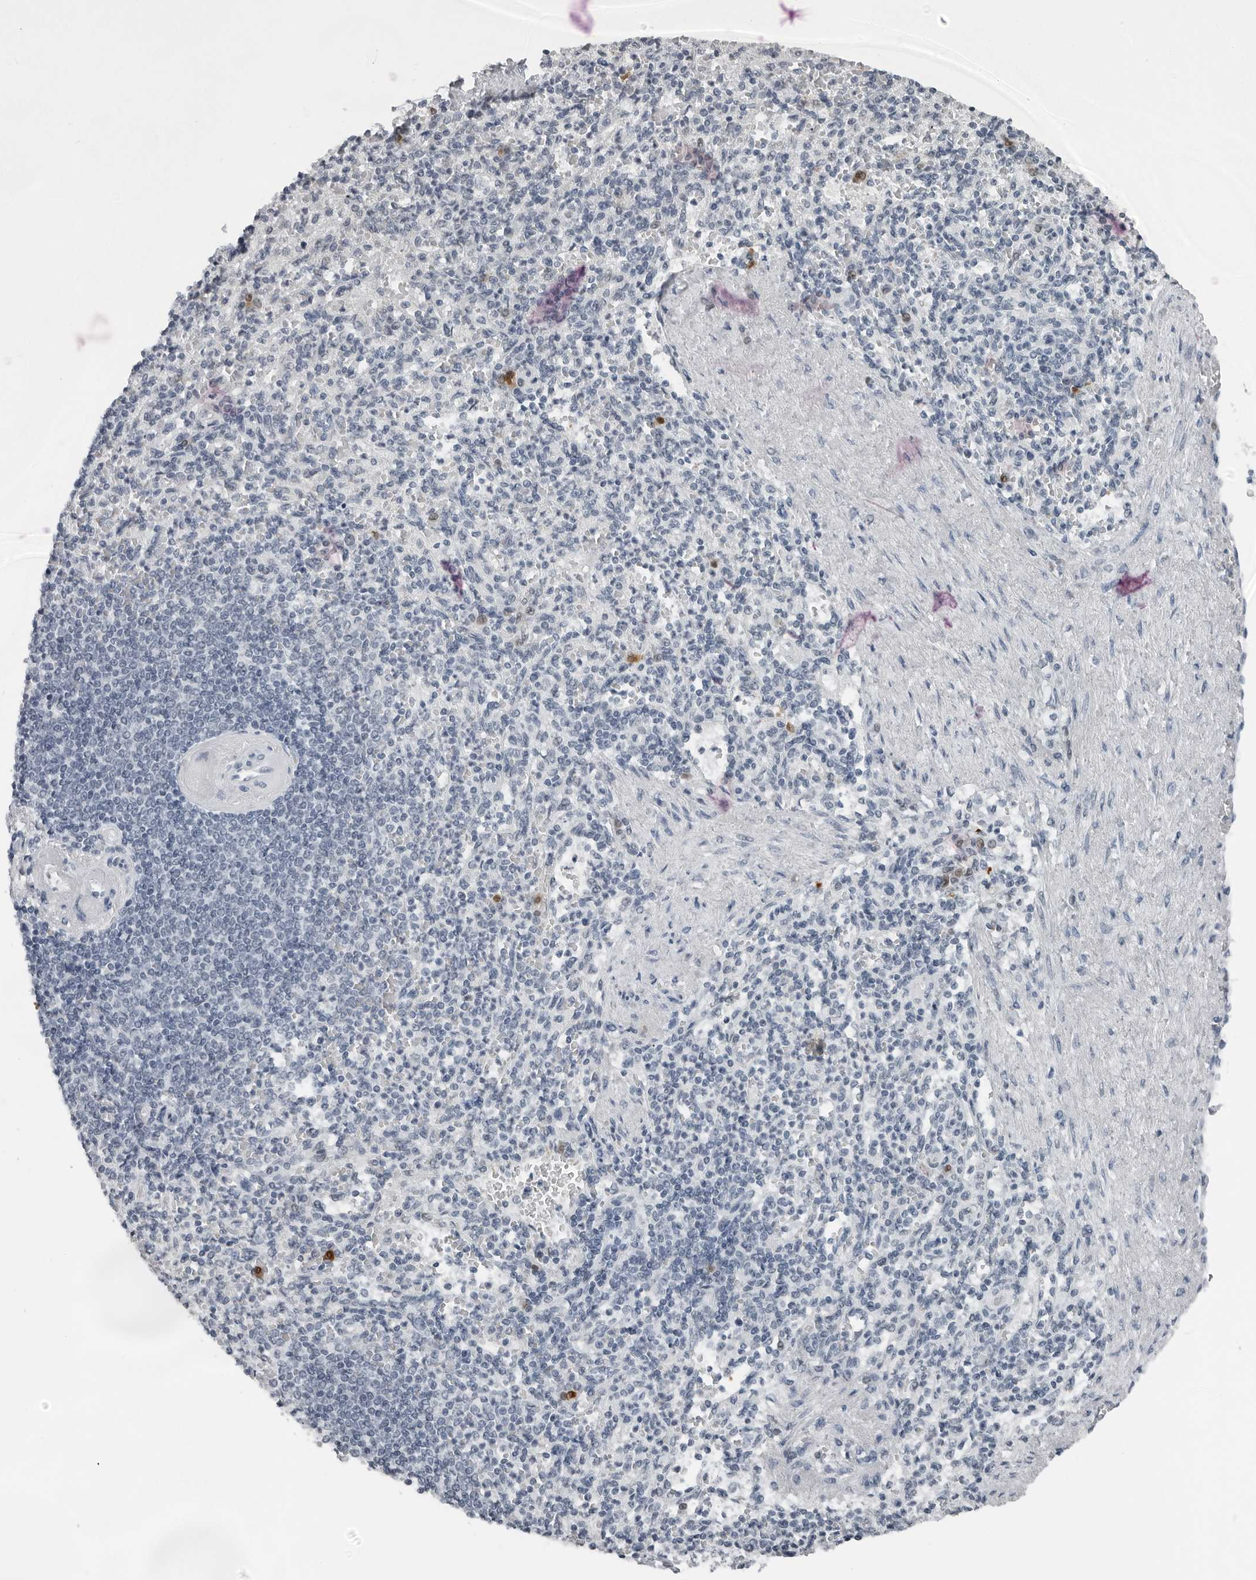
{"staining": {"intensity": "negative", "quantity": "none", "location": "none"}, "tissue": "spleen", "cell_type": "Cells in red pulp", "image_type": "normal", "snomed": [{"axis": "morphology", "description": "Normal tissue, NOS"}, {"axis": "topography", "description": "Spleen"}], "caption": "Cells in red pulp show no significant positivity in benign spleen. (DAB IHC with hematoxylin counter stain).", "gene": "PPP1R42", "patient": {"sex": "female", "age": 74}}